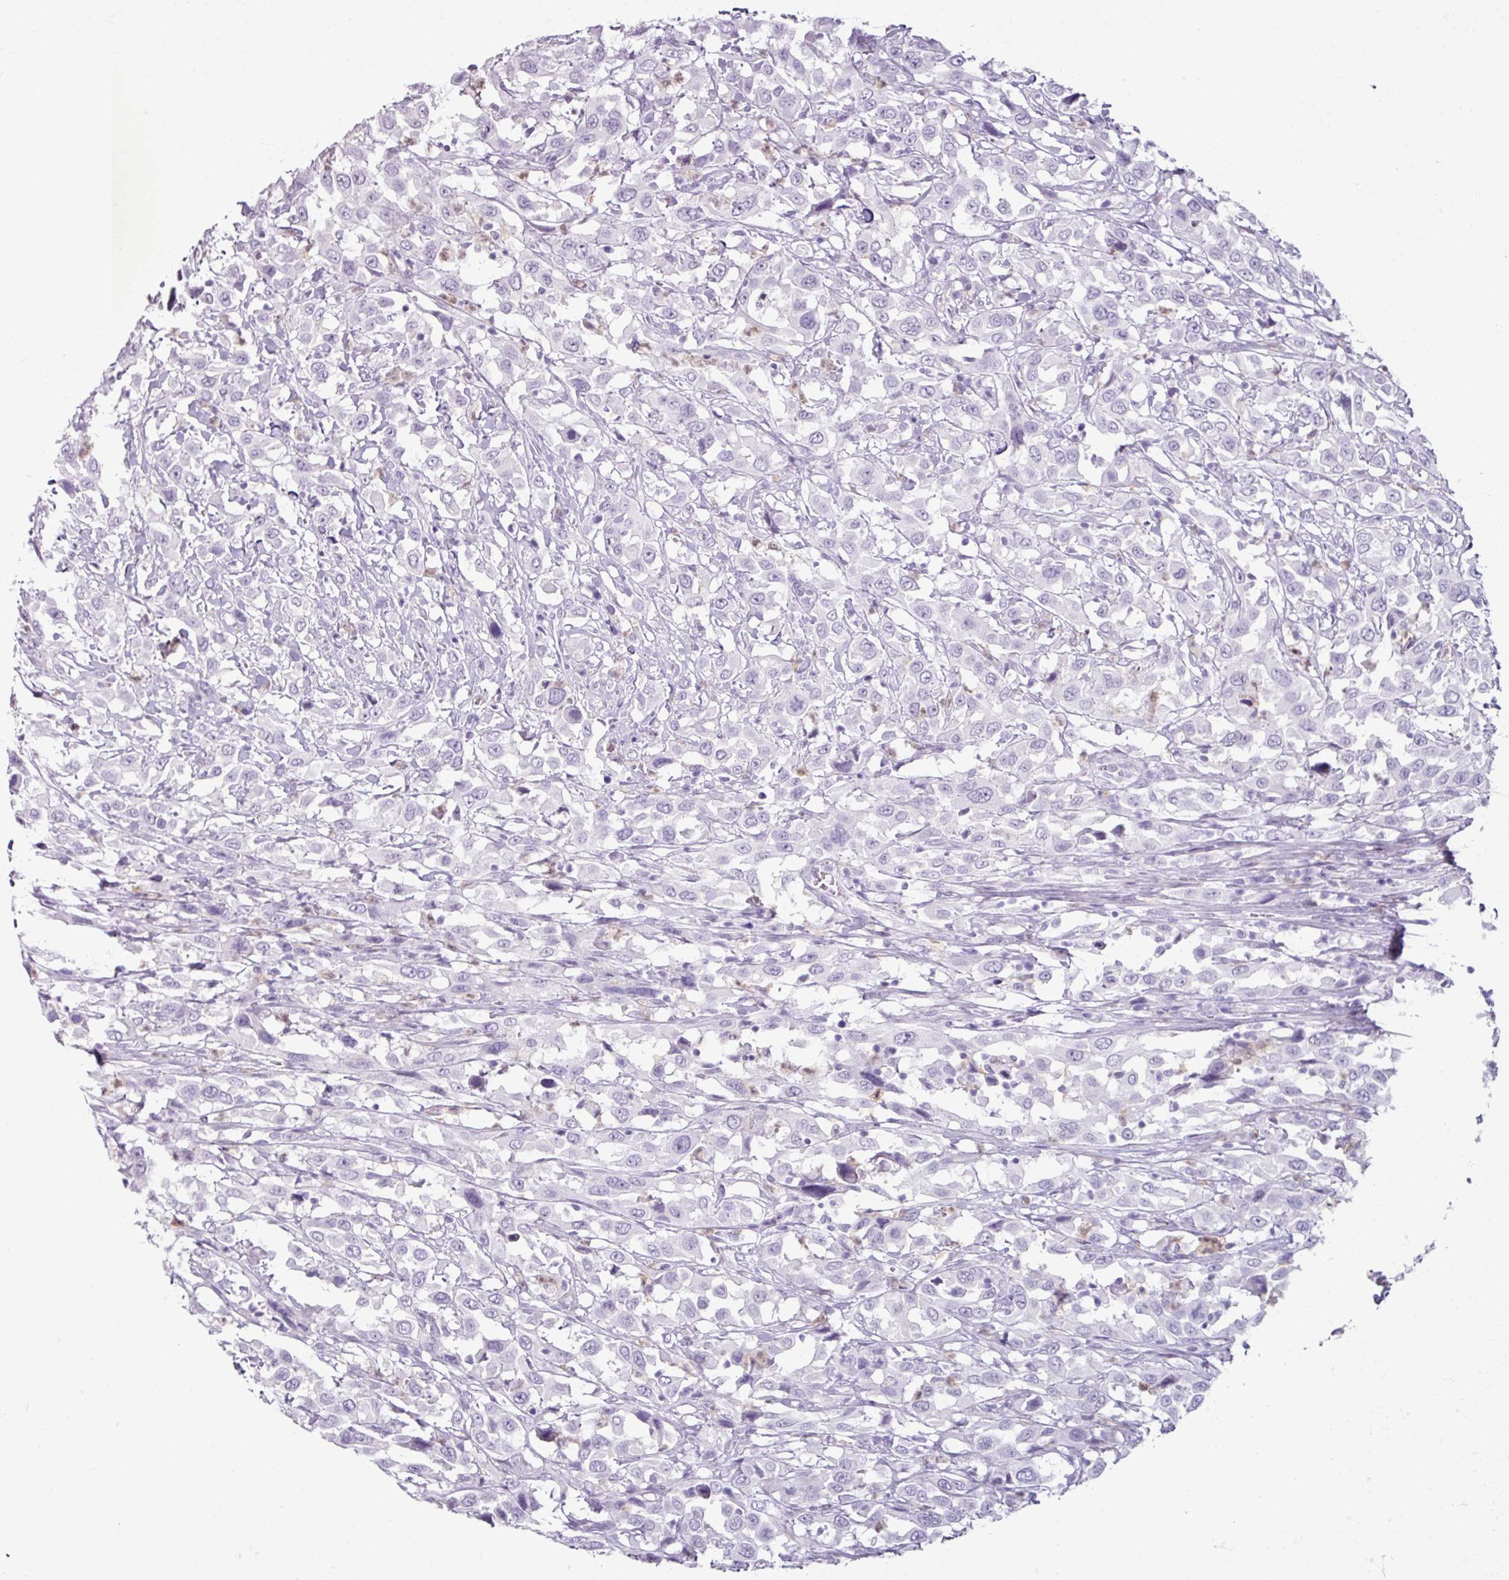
{"staining": {"intensity": "negative", "quantity": "none", "location": "none"}, "tissue": "urothelial cancer", "cell_type": "Tumor cells", "image_type": "cancer", "snomed": [{"axis": "morphology", "description": "Urothelial carcinoma, High grade"}, {"axis": "topography", "description": "Urinary bladder"}], "caption": "An image of high-grade urothelial carcinoma stained for a protein reveals no brown staining in tumor cells. (Brightfield microscopy of DAB (3,3'-diaminobenzidine) IHC at high magnification).", "gene": "ARG1", "patient": {"sex": "male", "age": 61}}